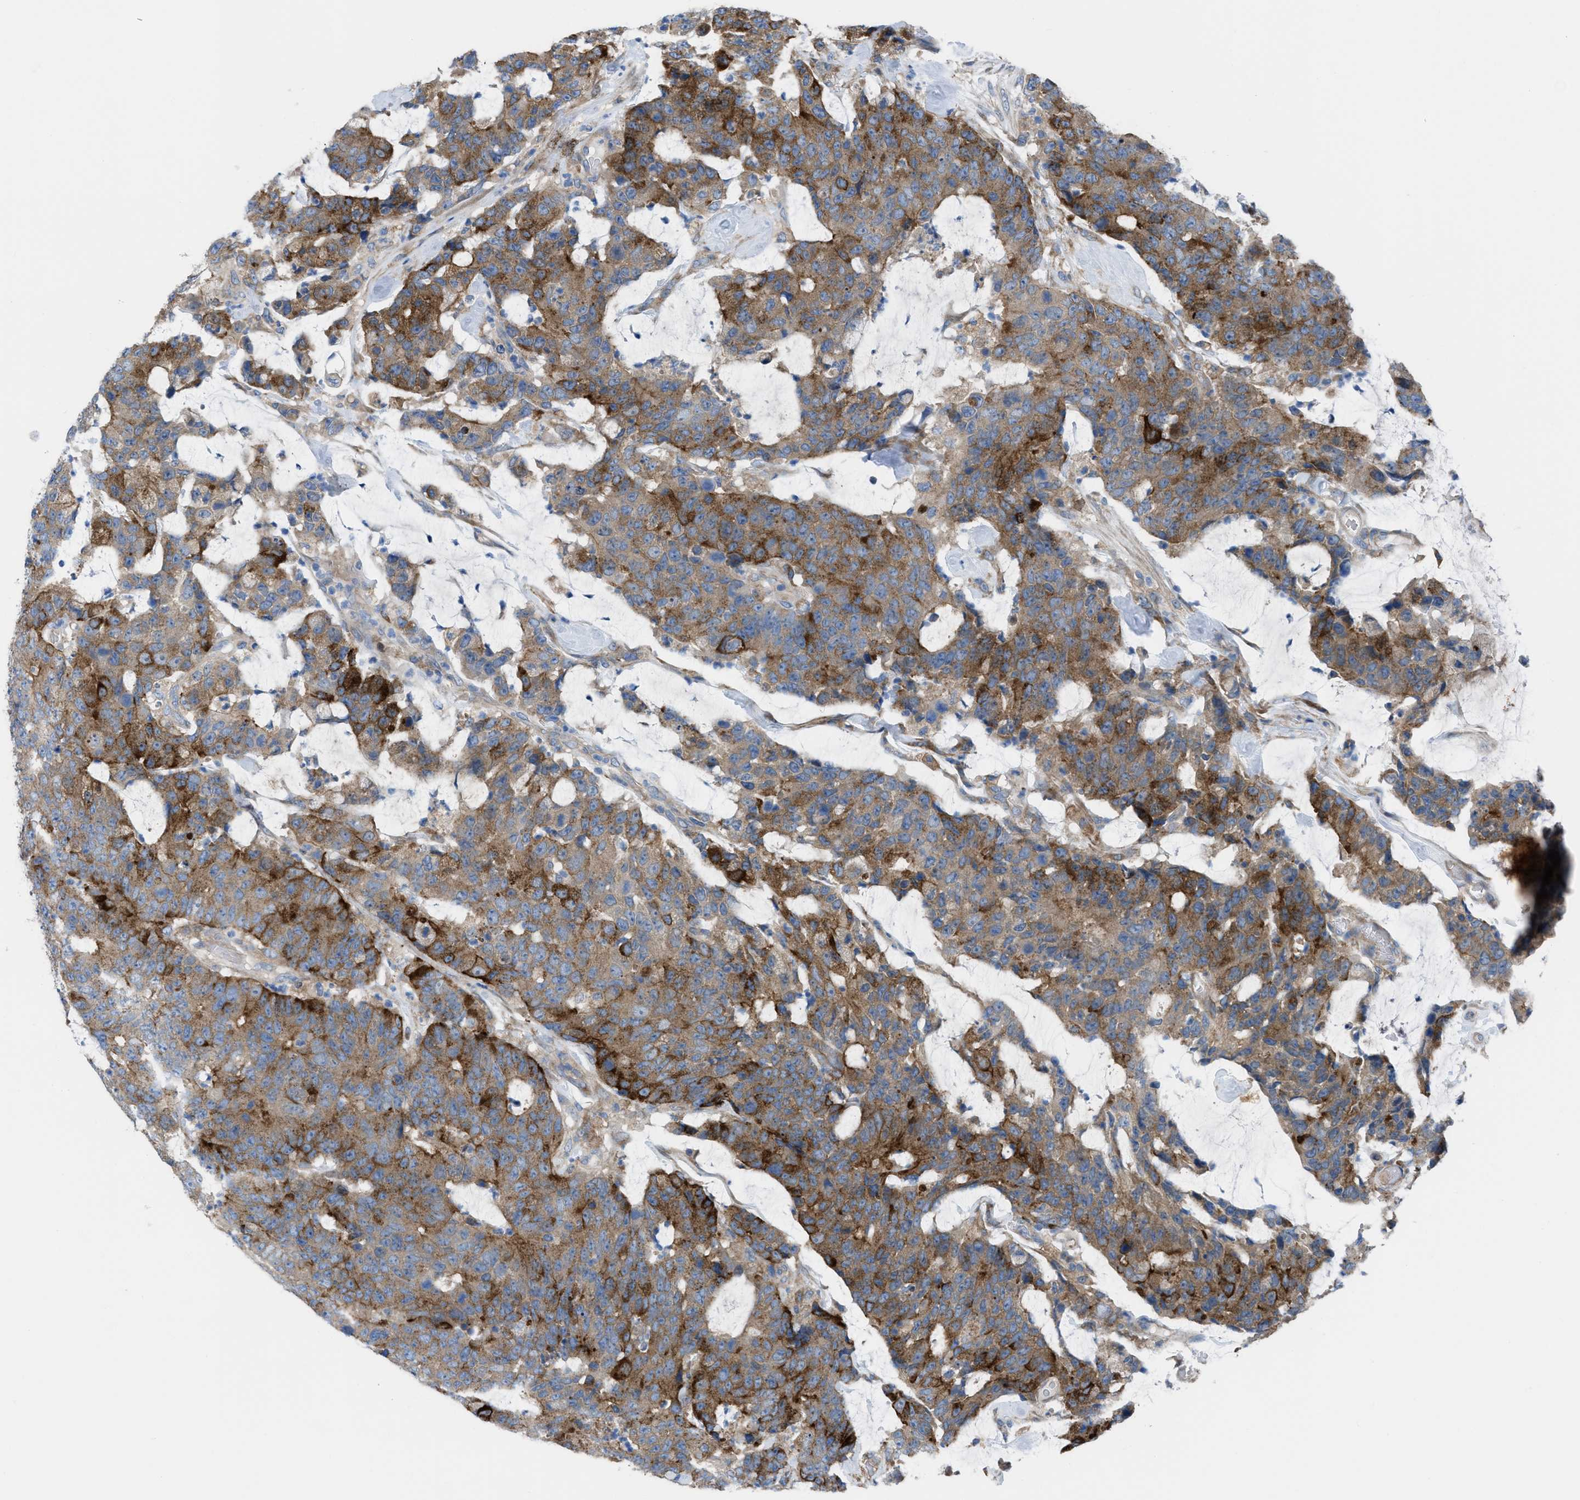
{"staining": {"intensity": "moderate", "quantity": ">75%", "location": "cytoplasmic/membranous"}, "tissue": "colorectal cancer", "cell_type": "Tumor cells", "image_type": "cancer", "snomed": [{"axis": "morphology", "description": "Adenocarcinoma, NOS"}, {"axis": "topography", "description": "Colon"}], "caption": "Protein expression analysis of human adenocarcinoma (colorectal) reveals moderate cytoplasmic/membranous positivity in about >75% of tumor cells.", "gene": "EGFR", "patient": {"sex": "female", "age": 86}}